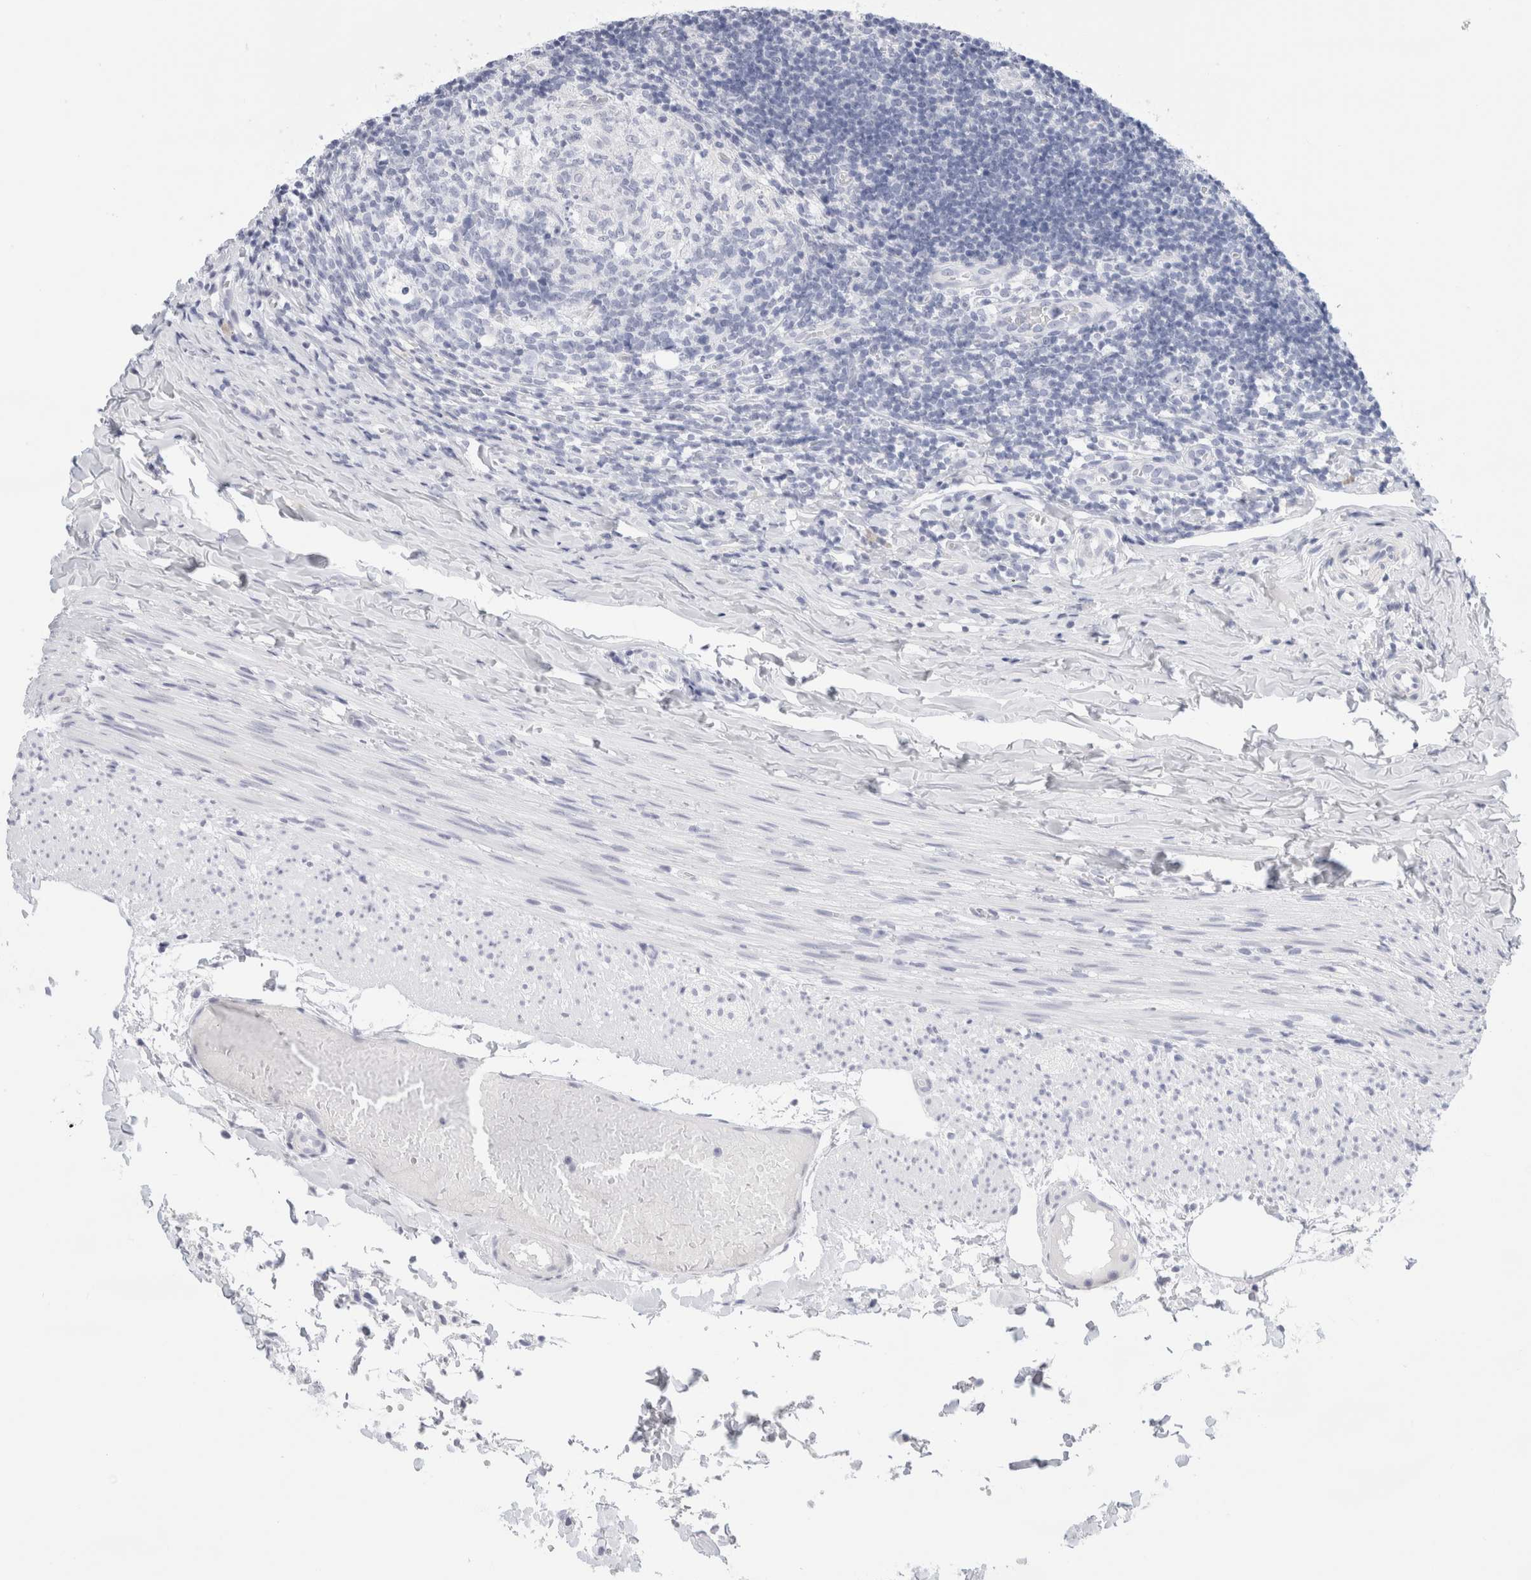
{"staining": {"intensity": "negative", "quantity": "none", "location": "none"}, "tissue": "appendix", "cell_type": "Glandular cells", "image_type": "normal", "snomed": [{"axis": "morphology", "description": "Normal tissue, NOS"}, {"axis": "topography", "description": "Appendix"}], "caption": "Immunohistochemistry (IHC) histopathology image of normal appendix stained for a protein (brown), which demonstrates no staining in glandular cells. Brightfield microscopy of IHC stained with DAB (brown) and hematoxylin (blue), captured at high magnification.", "gene": "MUC15", "patient": {"sex": "male", "age": 8}}